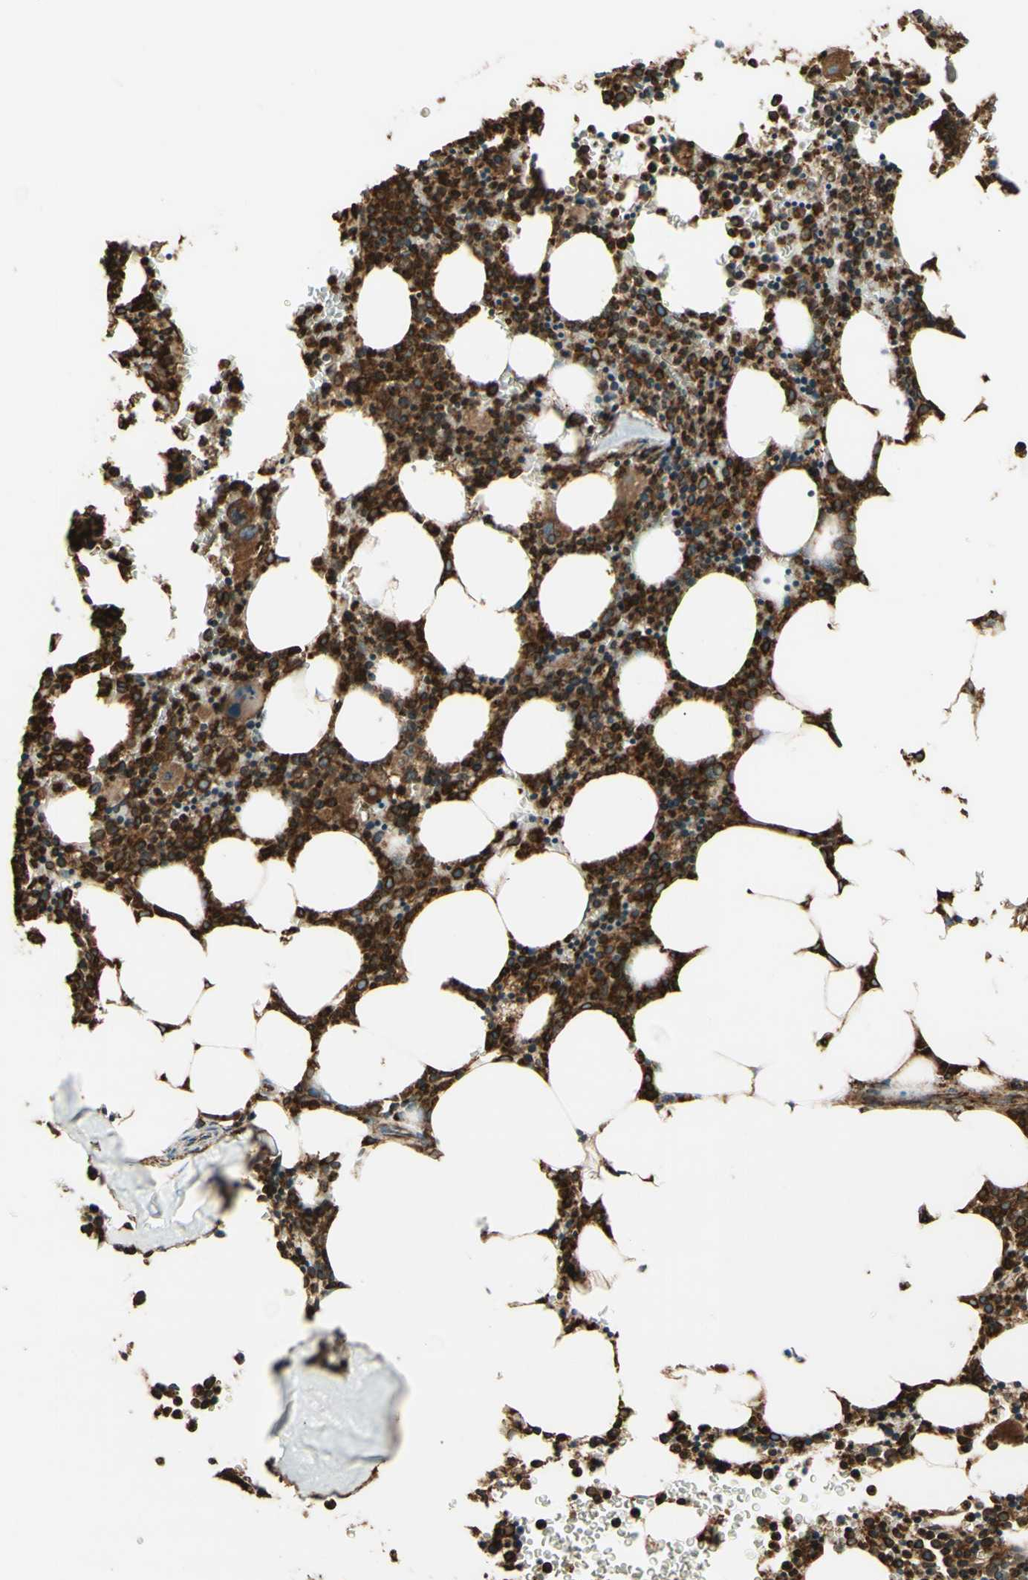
{"staining": {"intensity": "strong", "quantity": ">75%", "location": "cytoplasmic/membranous"}, "tissue": "bone marrow", "cell_type": "Hematopoietic cells", "image_type": "normal", "snomed": [{"axis": "morphology", "description": "Normal tissue, NOS"}, {"axis": "morphology", "description": "Inflammation, NOS"}, {"axis": "topography", "description": "Bone marrow"}], "caption": "This histopathology image displays IHC staining of benign bone marrow, with high strong cytoplasmic/membranous staining in approximately >75% of hematopoietic cells.", "gene": "CANX", "patient": {"sex": "female", "age": 61}}